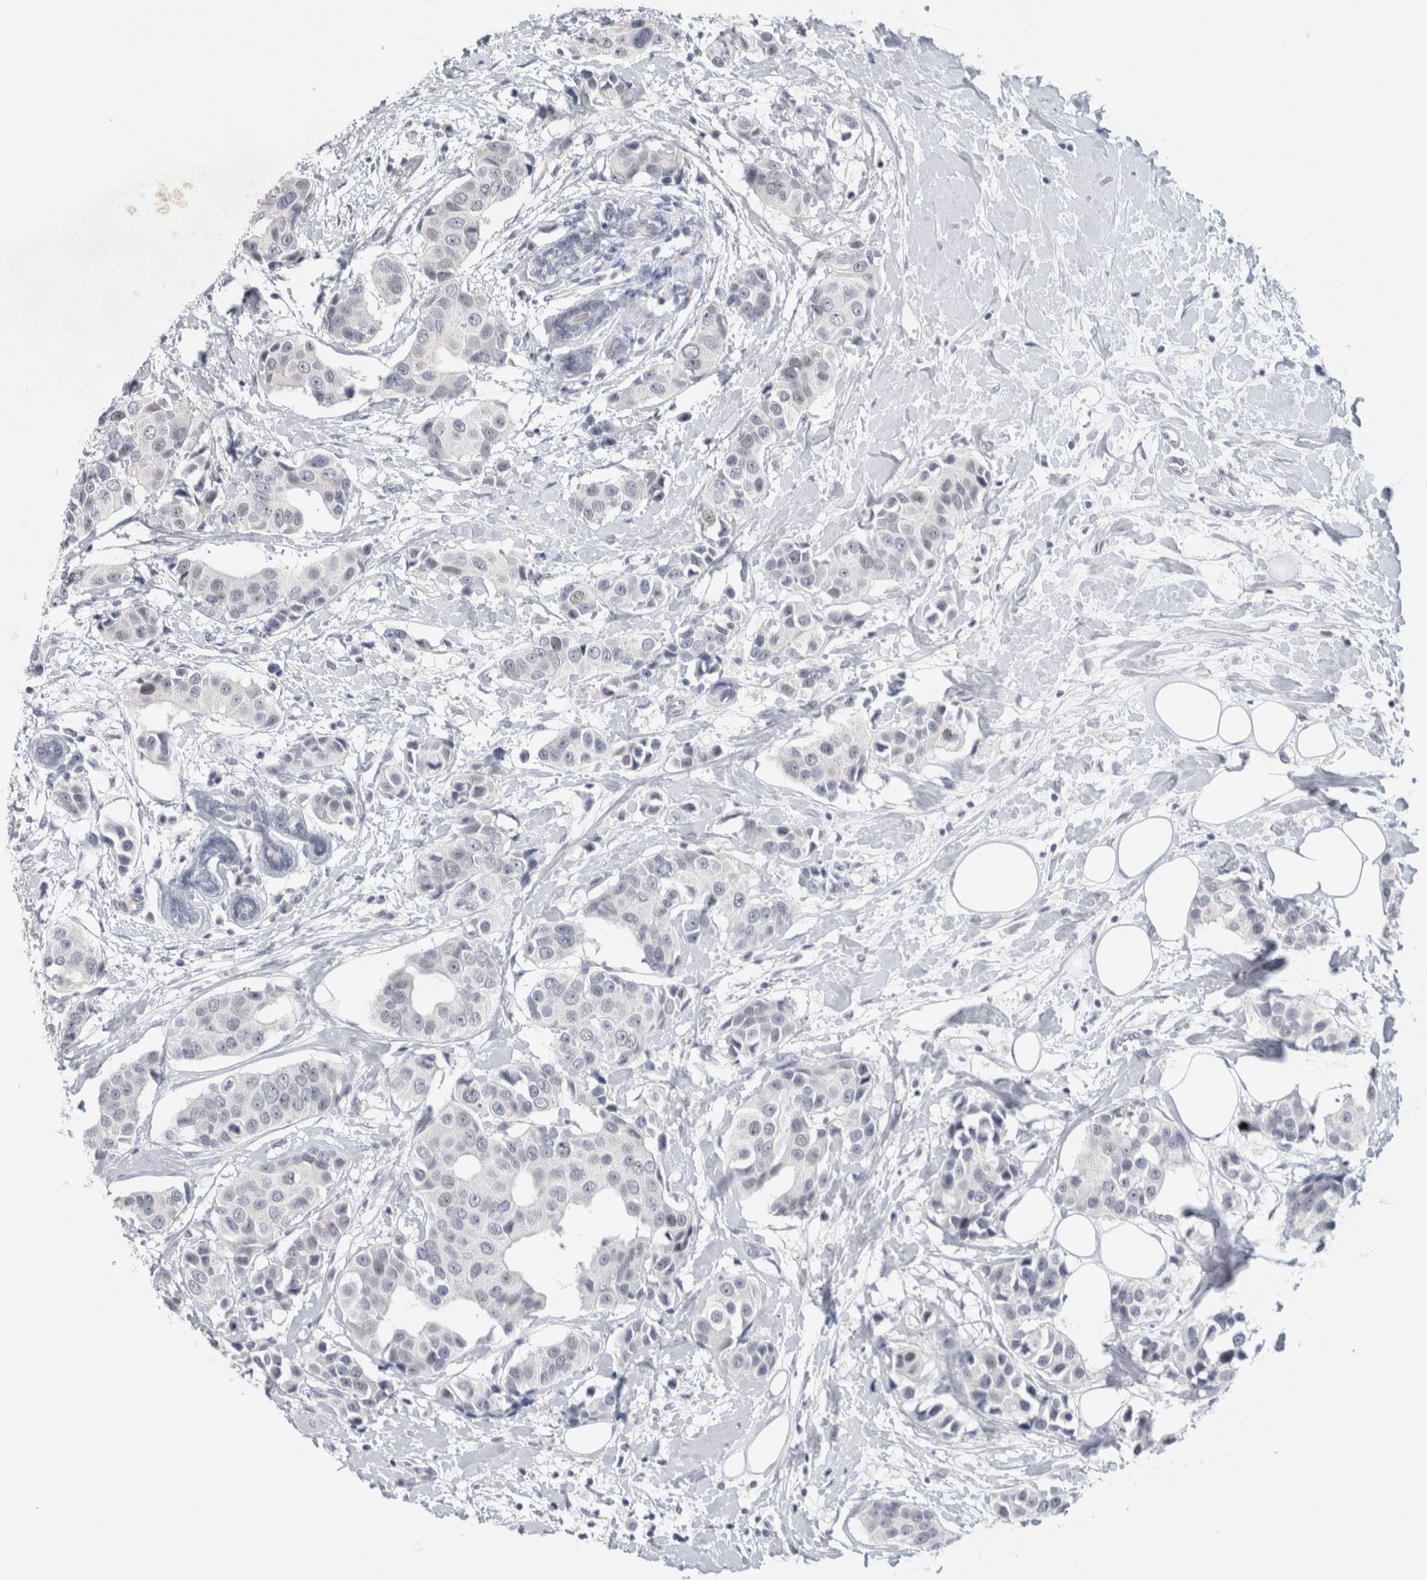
{"staining": {"intensity": "negative", "quantity": "none", "location": "none"}, "tissue": "breast cancer", "cell_type": "Tumor cells", "image_type": "cancer", "snomed": [{"axis": "morphology", "description": "Normal tissue, NOS"}, {"axis": "morphology", "description": "Duct carcinoma"}, {"axis": "topography", "description": "Breast"}], "caption": "Tumor cells show no significant positivity in breast infiltrating ductal carcinoma.", "gene": "TONSL", "patient": {"sex": "female", "age": 39}}